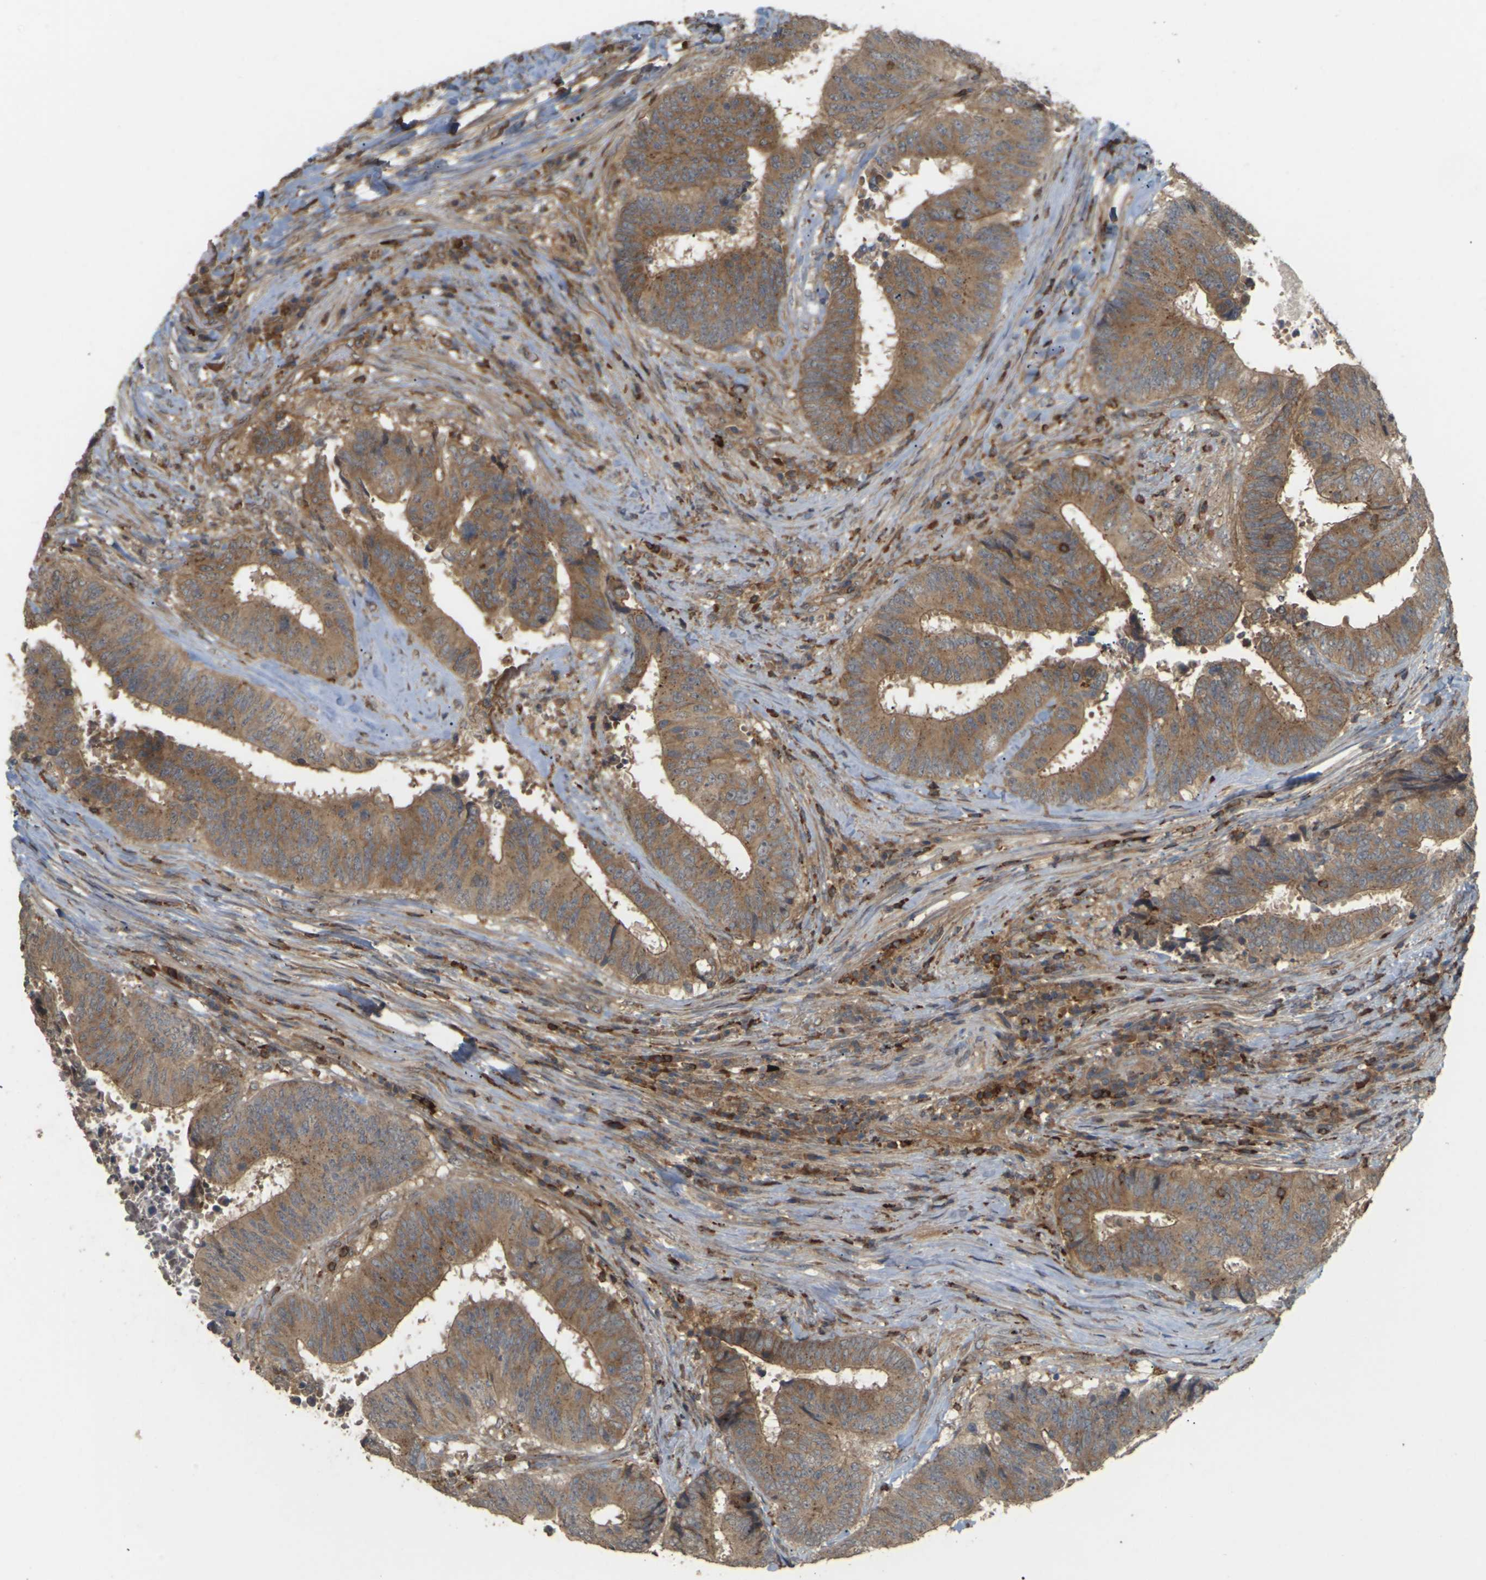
{"staining": {"intensity": "moderate", "quantity": ">75%", "location": "cytoplasmic/membranous"}, "tissue": "colorectal cancer", "cell_type": "Tumor cells", "image_type": "cancer", "snomed": [{"axis": "morphology", "description": "Adenocarcinoma, NOS"}, {"axis": "topography", "description": "Rectum"}], "caption": "Tumor cells show medium levels of moderate cytoplasmic/membranous expression in about >75% of cells in human colorectal cancer.", "gene": "KSR1", "patient": {"sex": "male", "age": 72}}